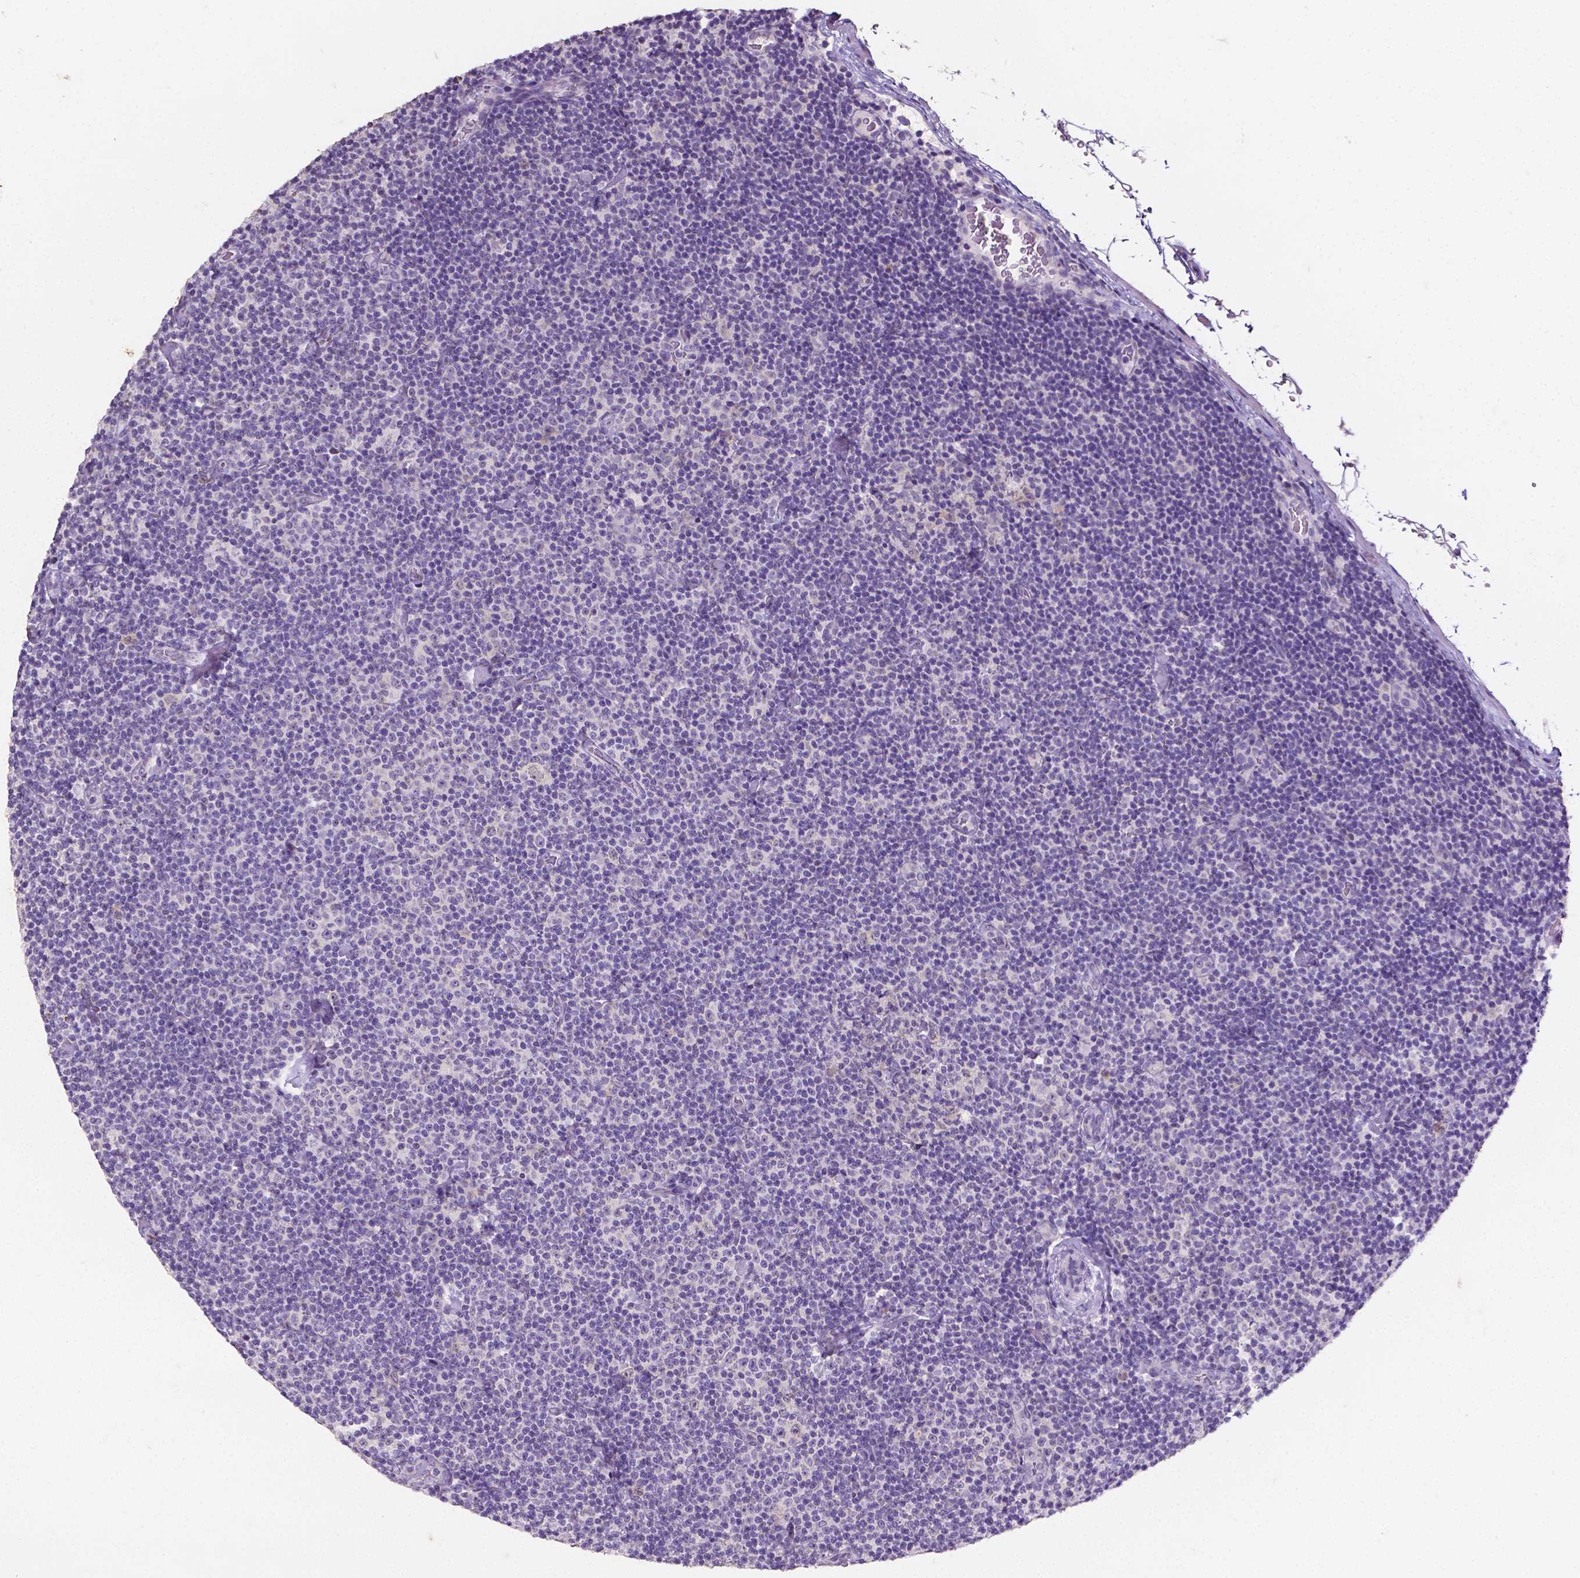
{"staining": {"intensity": "negative", "quantity": "none", "location": "none"}, "tissue": "lymphoma", "cell_type": "Tumor cells", "image_type": "cancer", "snomed": [{"axis": "morphology", "description": "Malignant lymphoma, non-Hodgkin's type, Low grade"}, {"axis": "topography", "description": "Lymph node"}], "caption": "Micrograph shows no protein expression in tumor cells of low-grade malignant lymphoma, non-Hodgkin's type tissue. (Immunohistochemistry, brightfield microscopy, high magnification).", "gene": "PSAT1", "patient": {"sex": "male", "age": 81}}